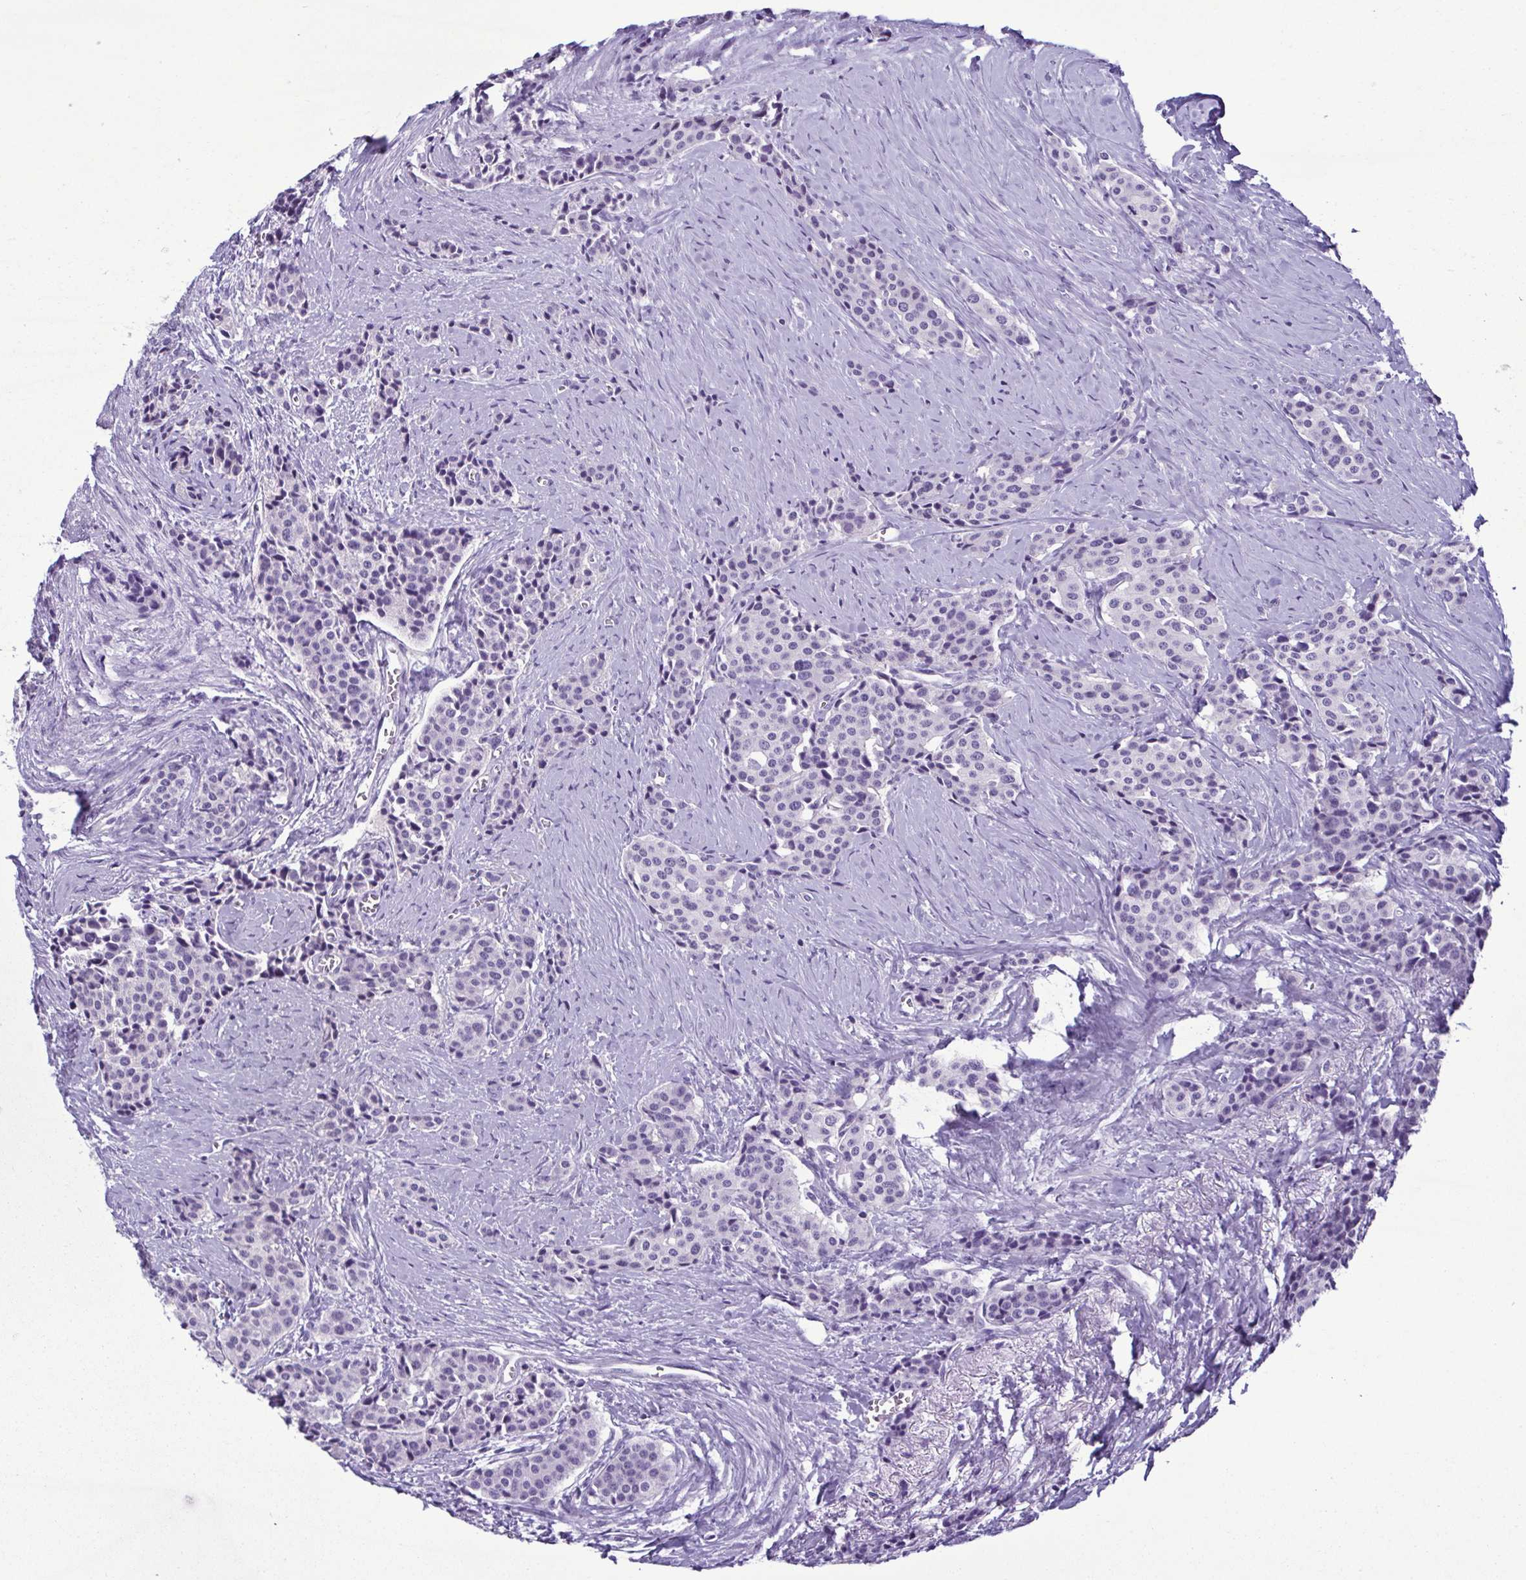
{"staining": {"intensity": "negative", "quantity": "none", "location": "none"}, "tissue": "carcinoid", "cell_type": "Tumor cells", "image_type": "cancer", "snomed": [{"axis": "morphology", "description": "Carcinoid, malignant, NOS"}, {"axis": "topography", "description": "Small intestine"}], "caption": "Immunohistochemistry (IHC) image of carcinoid stained for a protein (brown), which reveals no expression in tumor cells.", "gene": "INAFM1", "patient": {"sex": "male", "age": 73}}